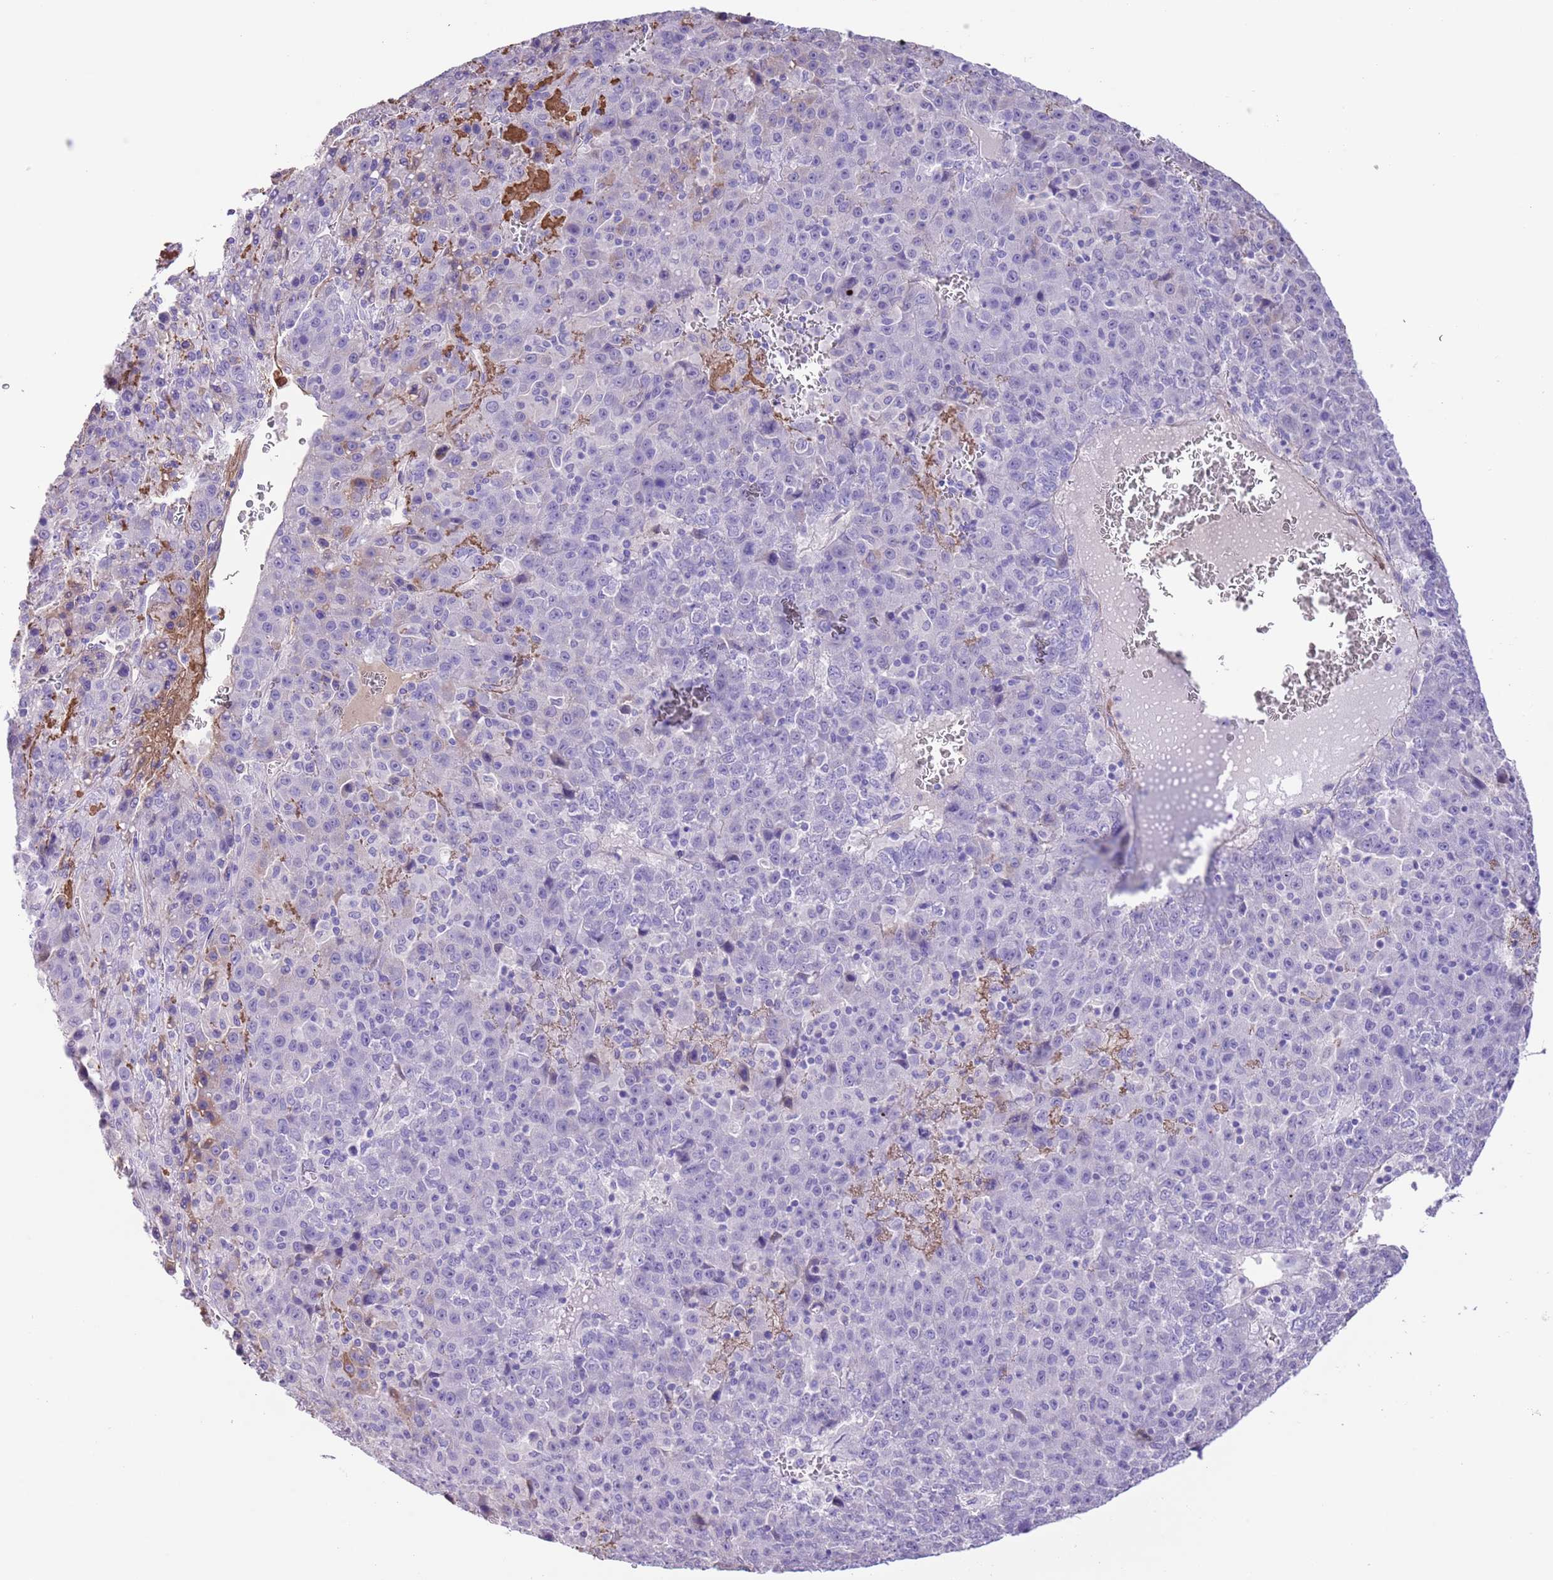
{"staining": {"intensity": "weak", "quantity": "<25%", "location": "cytoplasmic/membranous"}, "tissue": "liver cancer", "cell_type": "Tumor cells", "image_type": "cancer", "snomed": [{"axis": "morphology", "description": "Carcinoma, Hepatocellular, NOS"}, {"axis": "topography", "description": "Liver"}], "caption": "Tumor cells show no significant staining in liver cancer (hepatocellular carcinoma).", "gene": "IGF1", "patient": {"sex": "female", "age": 53}}